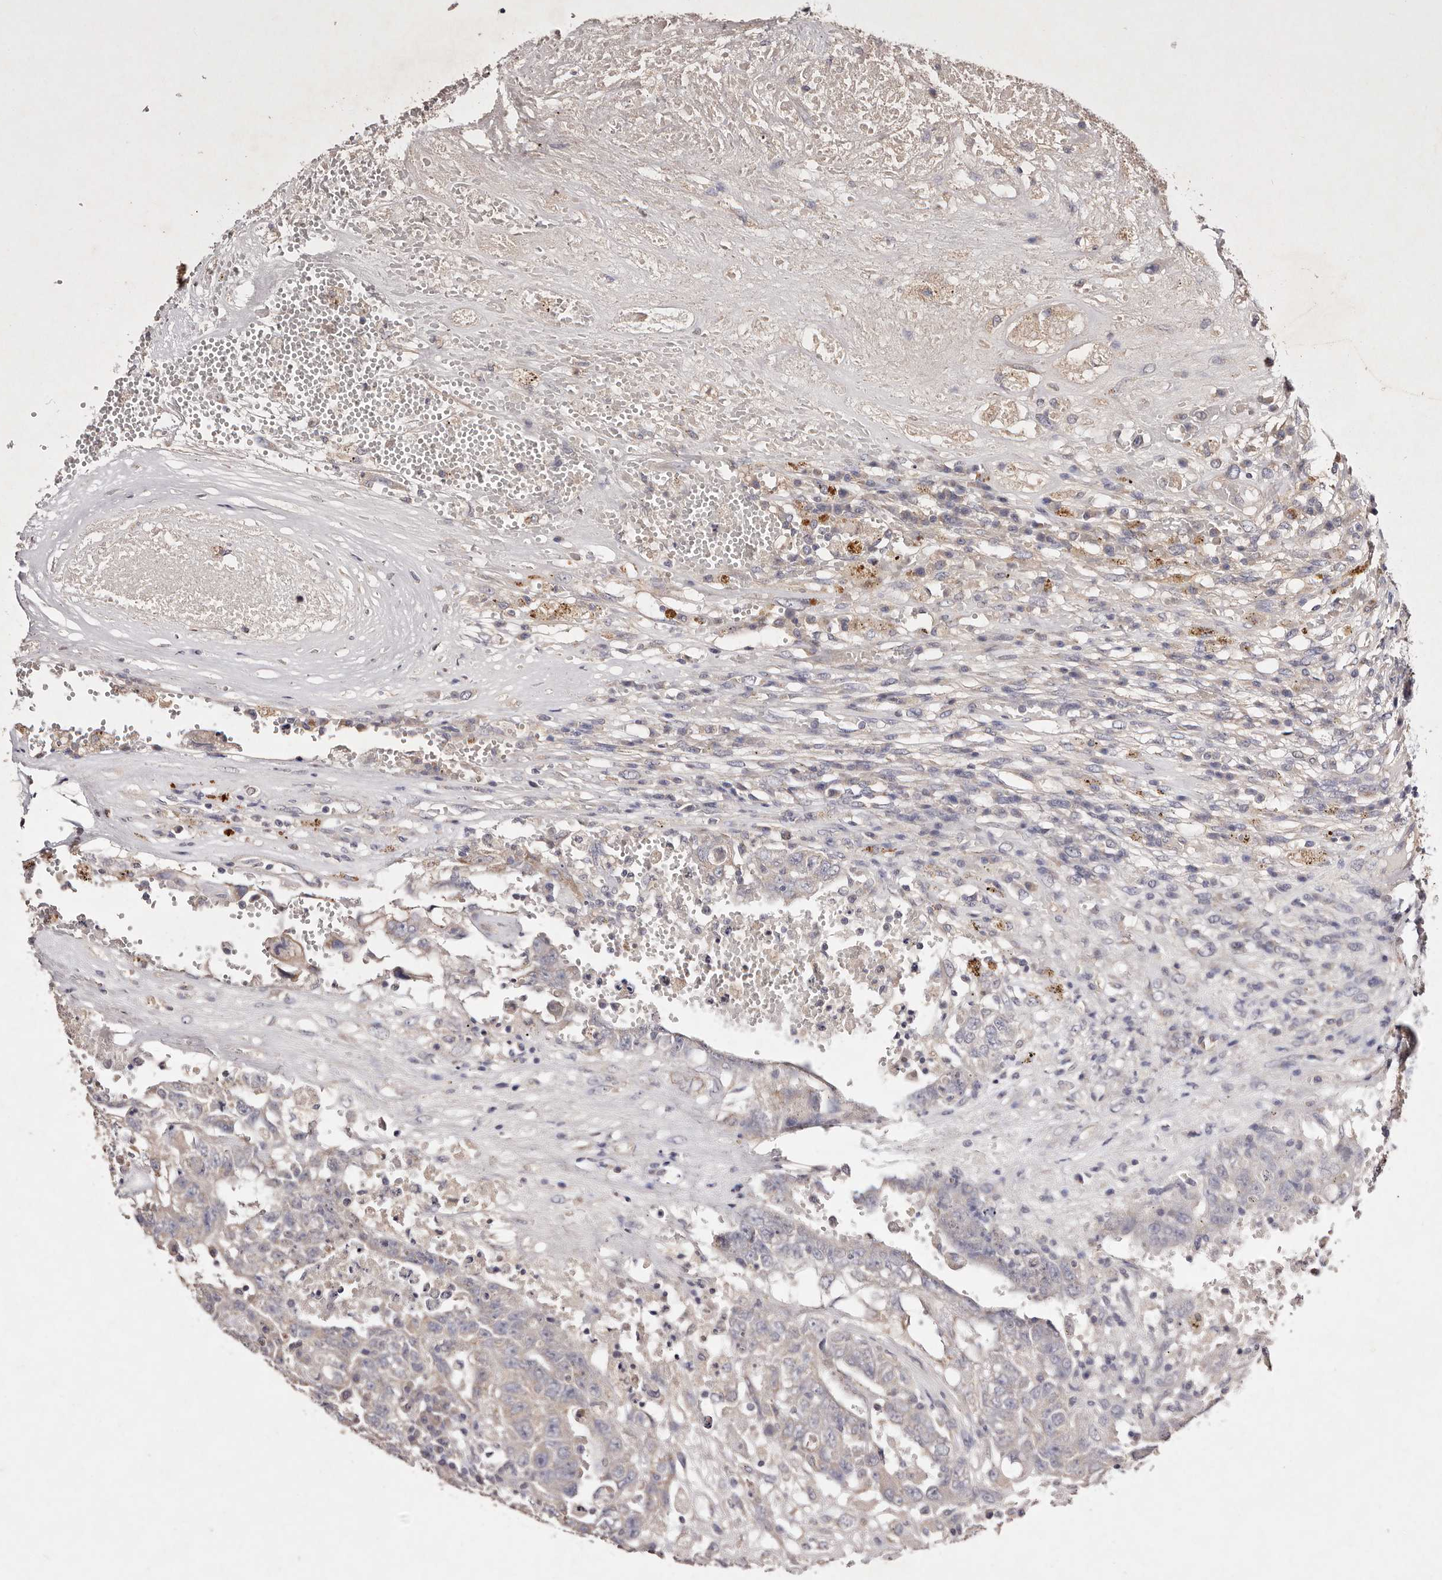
{"staining": {"intensity": "negative", "quantity": "none", "location": "none"}, "tissue": "testis cancer", "cell_type": "Tumor cells", "image_type": "cancer", "snomed": [{"axis": "morphology", "description": "Carcinoma, Embryonal, NOS"}, {"axis": "topography", "description": "Testis"}], "caption": "An immunohistochemistry micrograph of testis embryonal carcinoma is shown. There is no staining in tumor cells of testis embryonal carcinoma.", "gene": "TSC2", "patient": {"sex": "male", "age": 26}}